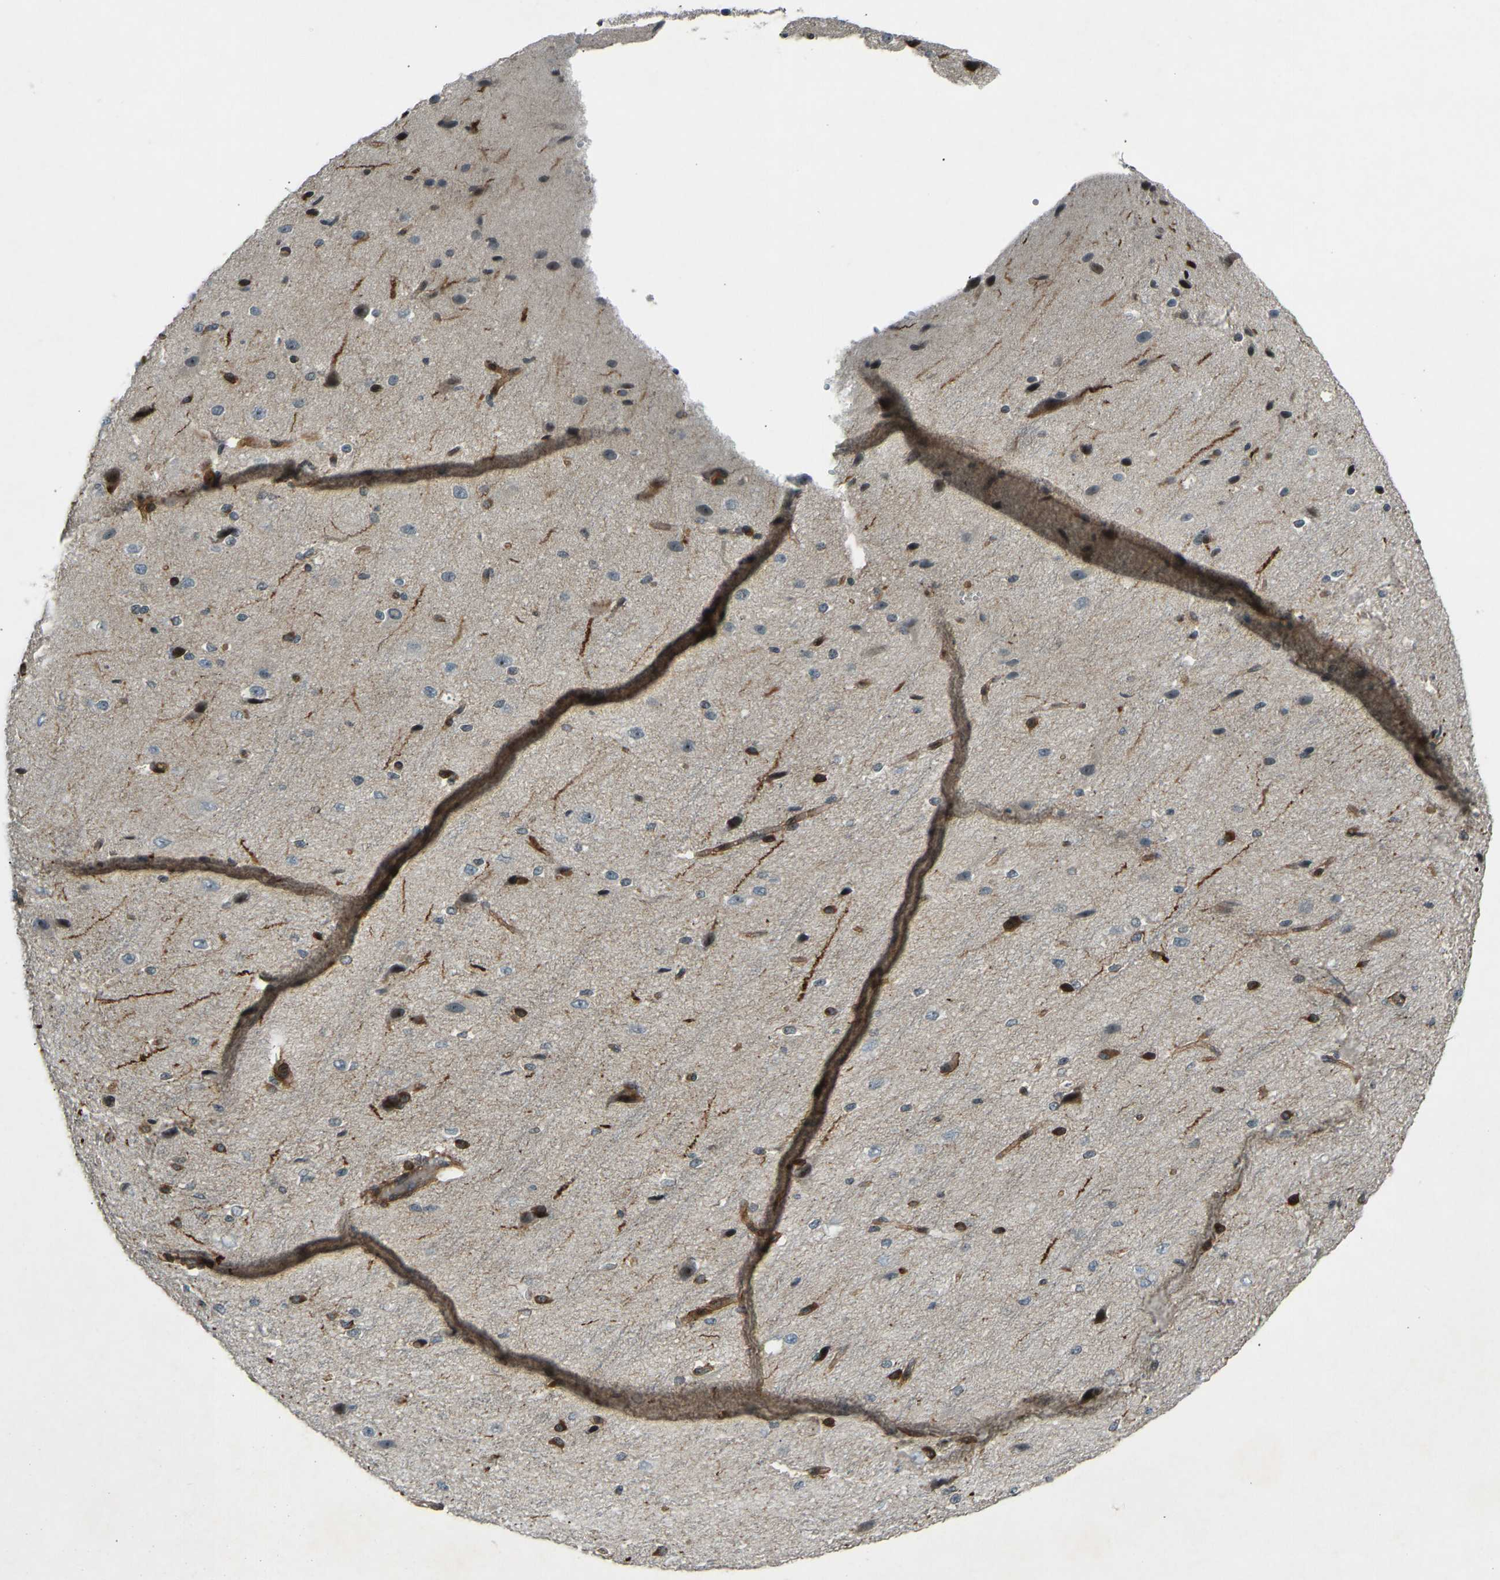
{"staining": {"intensity": "moderate", "quantity": ">75%", "location": "nuclear"}, "tissue": "cerebral cortex", "cell_type": "Endothelial cells", "image_type": "normal", "snomed": [{"axis": "morphology", "description": "Normal tissue, NOS"}, {"axis": "morphology", "description": "Developmental malformation"}, {"axis": "topography", "description": "Cerebral cortex"}], "caption": "DAB immunohistochemical staining of benign human cerebral cortex displays moderate nuclear protein staining in approximately >75% of endothelial cells.", "gene": "SVOPL", "patient": {"sex": "female", "age": 30}}